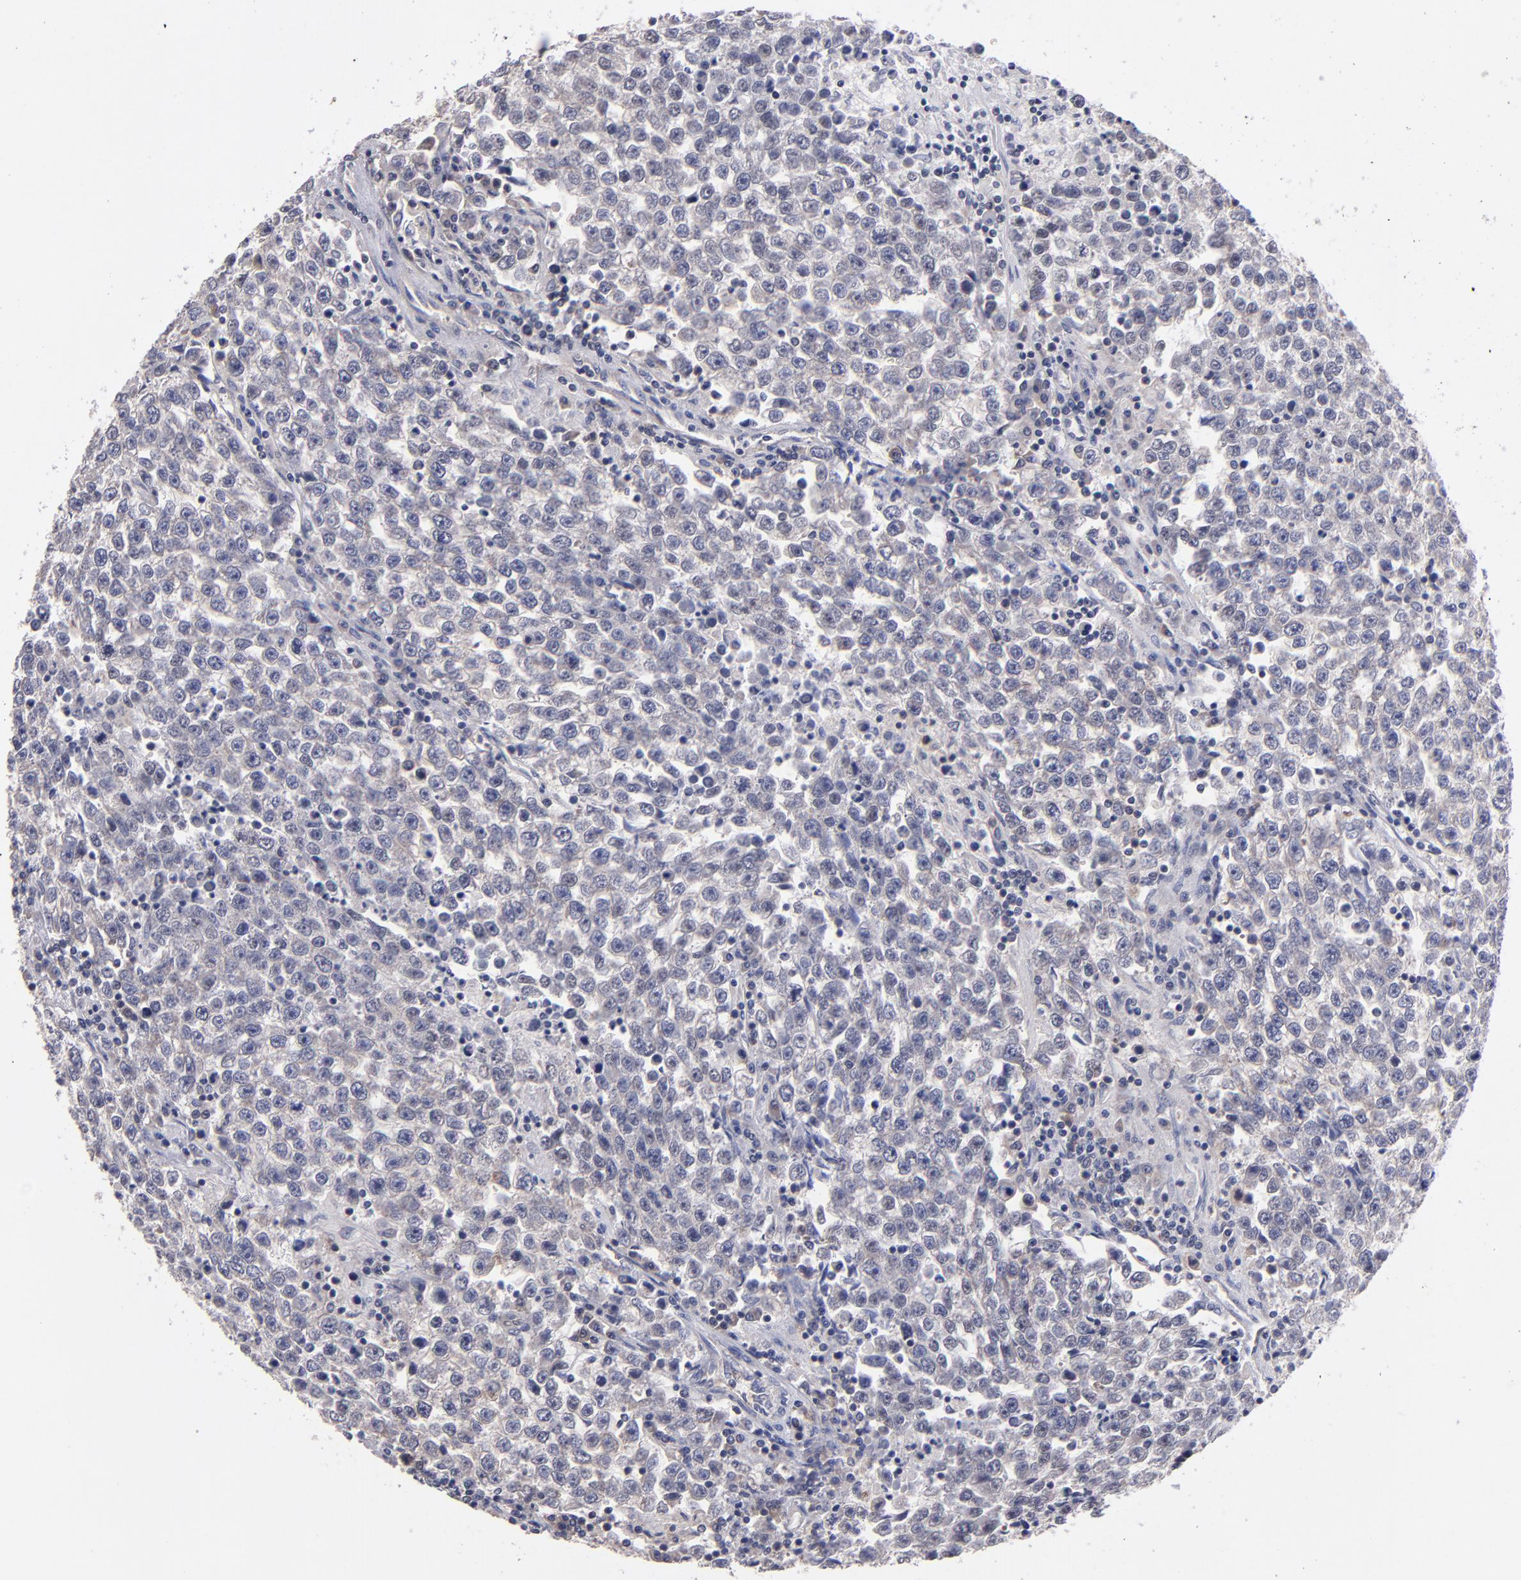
{"staining": {"intensity": "weak", "quantity": ">75%", "location": "cytoplasmic/membranous"}, "tissue": "testis cancer", "cell_type": "Tumor cells", "image_type": "cancer", "snomed": [{"axis": "morphology", "description": "Seminoma, NOS"}, {"axis": "topography", "description": "Testis"}], "caption": "Immunohistochemical staining of testis seminoma reveals low levels of weak cytoplasmic/membranous protein positivity in approximately >75% of tumor cells. (IHC, brightfield microscopy, high magnification).", "gene": "EIF3L", "patient": {"sex": "male", "age": 36}}